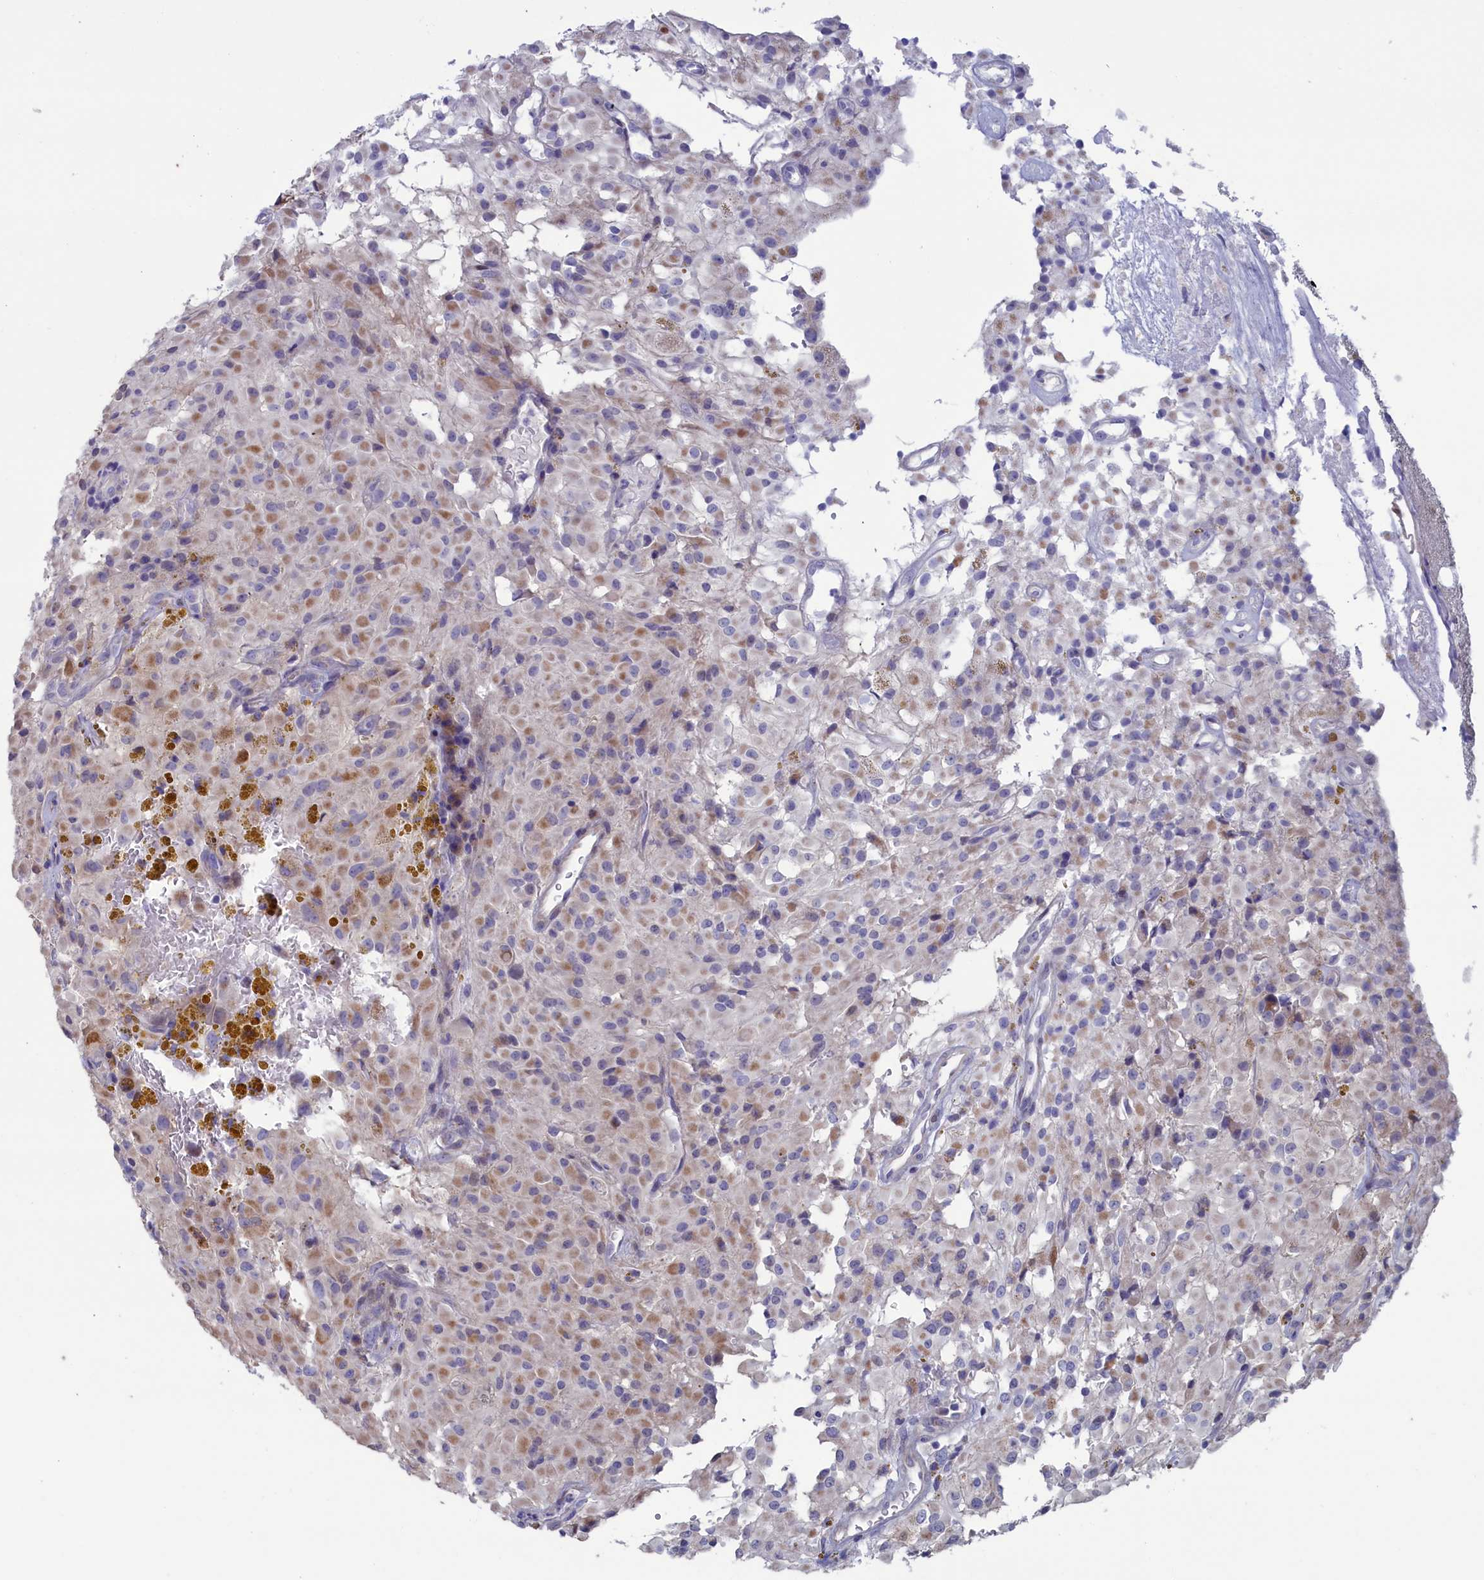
{"staining": {"intensity": "weak", "quantity": "25%-75%", "location": "cytoplasmic/membranous"}, "tissue": "glioma", "cell_type": "Tumor cells", "image_type": "cancer", "snomed": [{"axis": "morphology", "description": "Glioma, malignant, High grade"}, {"axis": "topography", "description": "Brain"}], "caption": "The histopathology image demonstrates staining of malignant high-grade glioma, revealing weak cytoplasmic/membranous protein expression (brown color) within tumor cells. (DAB = brown stain, brightfield microscopy at high magnification).", "gene": "NIBAN3", "patient": {"sex": "female", "age": 59}}